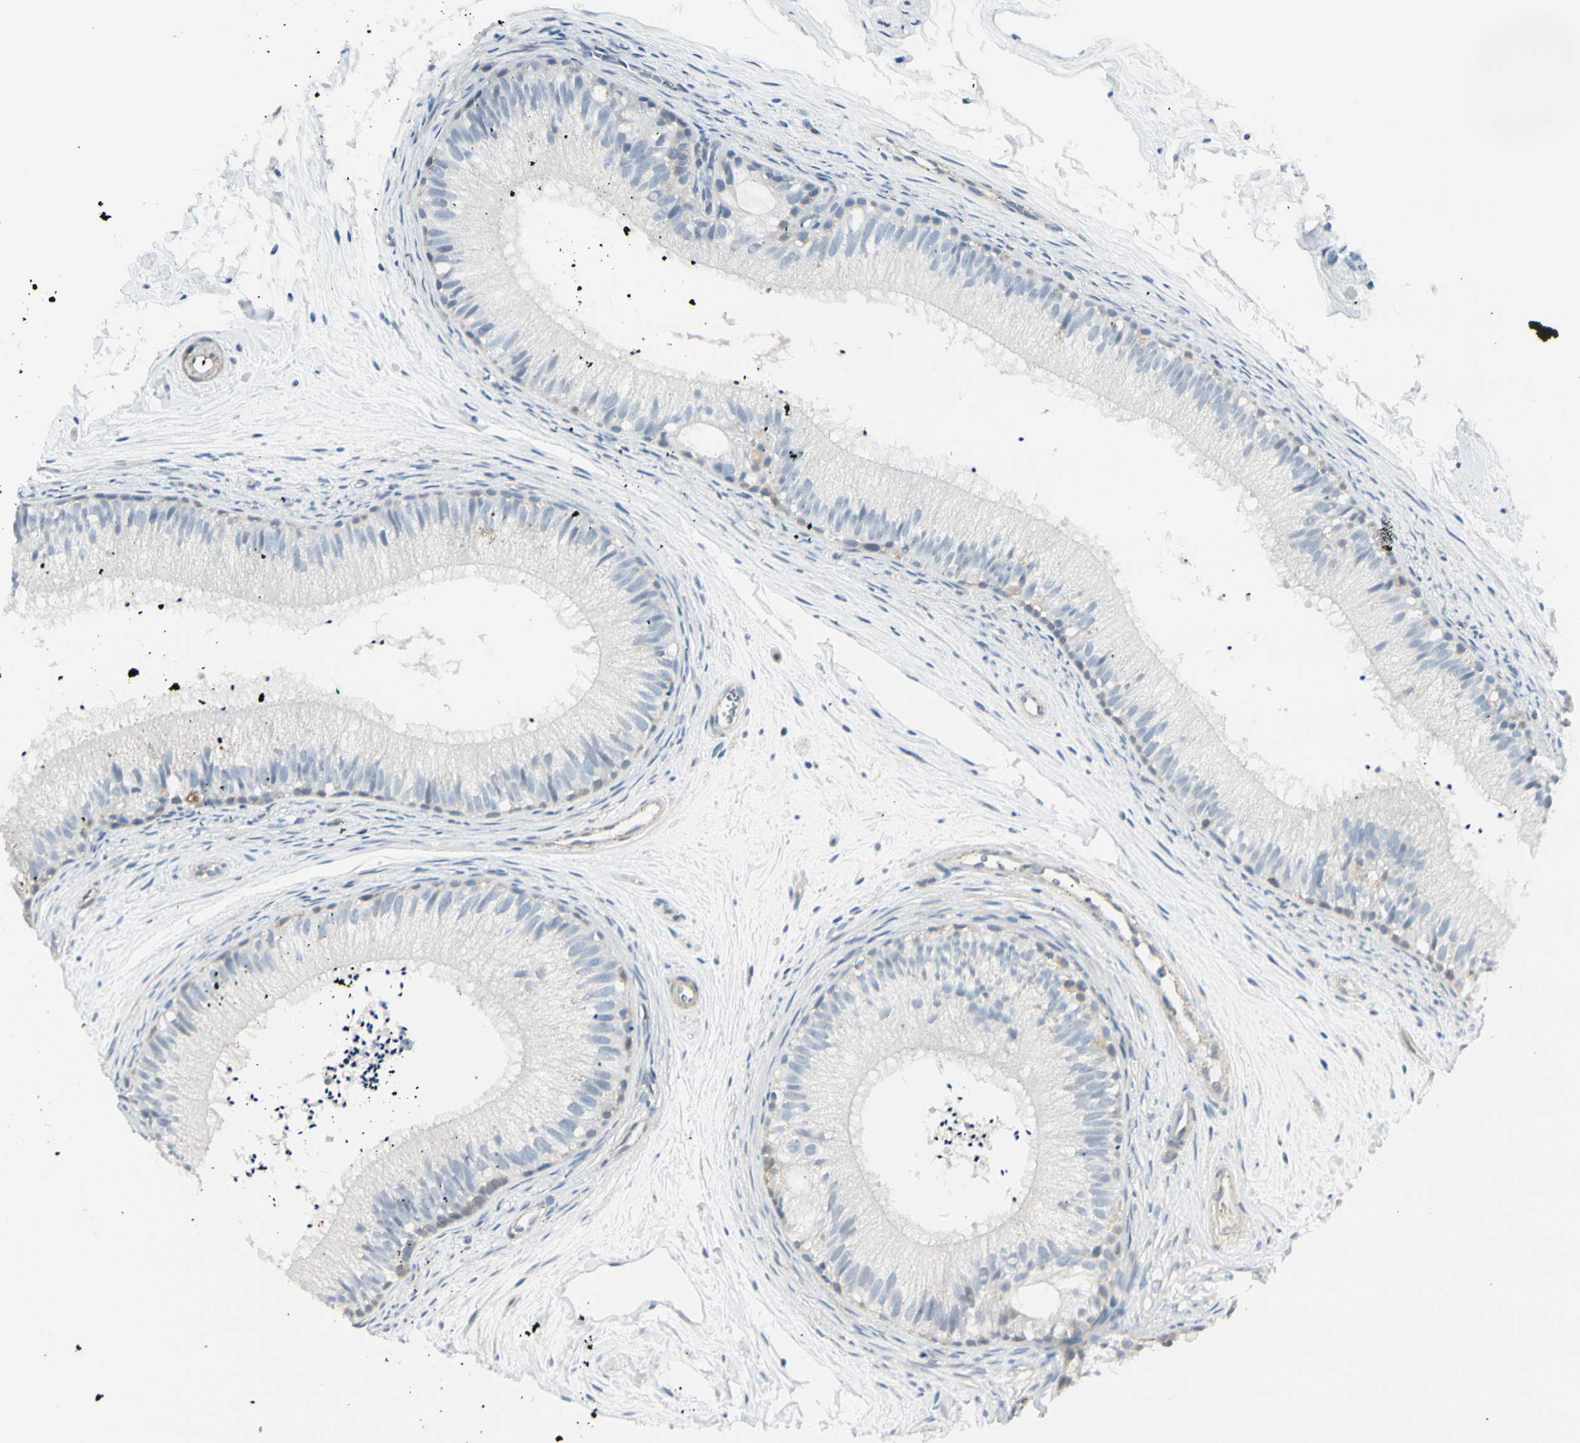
{"staining": {"intensity": "weak", "quantity": "25%-75%", "location": "cytoplasmic/membranous"}, "tissue": "epididymis", "cell_type": "Glandular cells", "image_type": "normal", "snomed": [{"axis": "morphology", "description": "Normal tissue, NOS"}, {"axis": "topography", "description": "Epididymis"}], "caption": "The micrograph displays a brown stain indicating the presence of a protein in the cytoplasmic/membranous of glandular cells in epididymis. (DAB (3,3'-diaminobenzidine) = brown stain, brightfield microscopy at high magnification).", "gene": "CACNA2D1", "patient": {"sex": "male", "age": 56}}